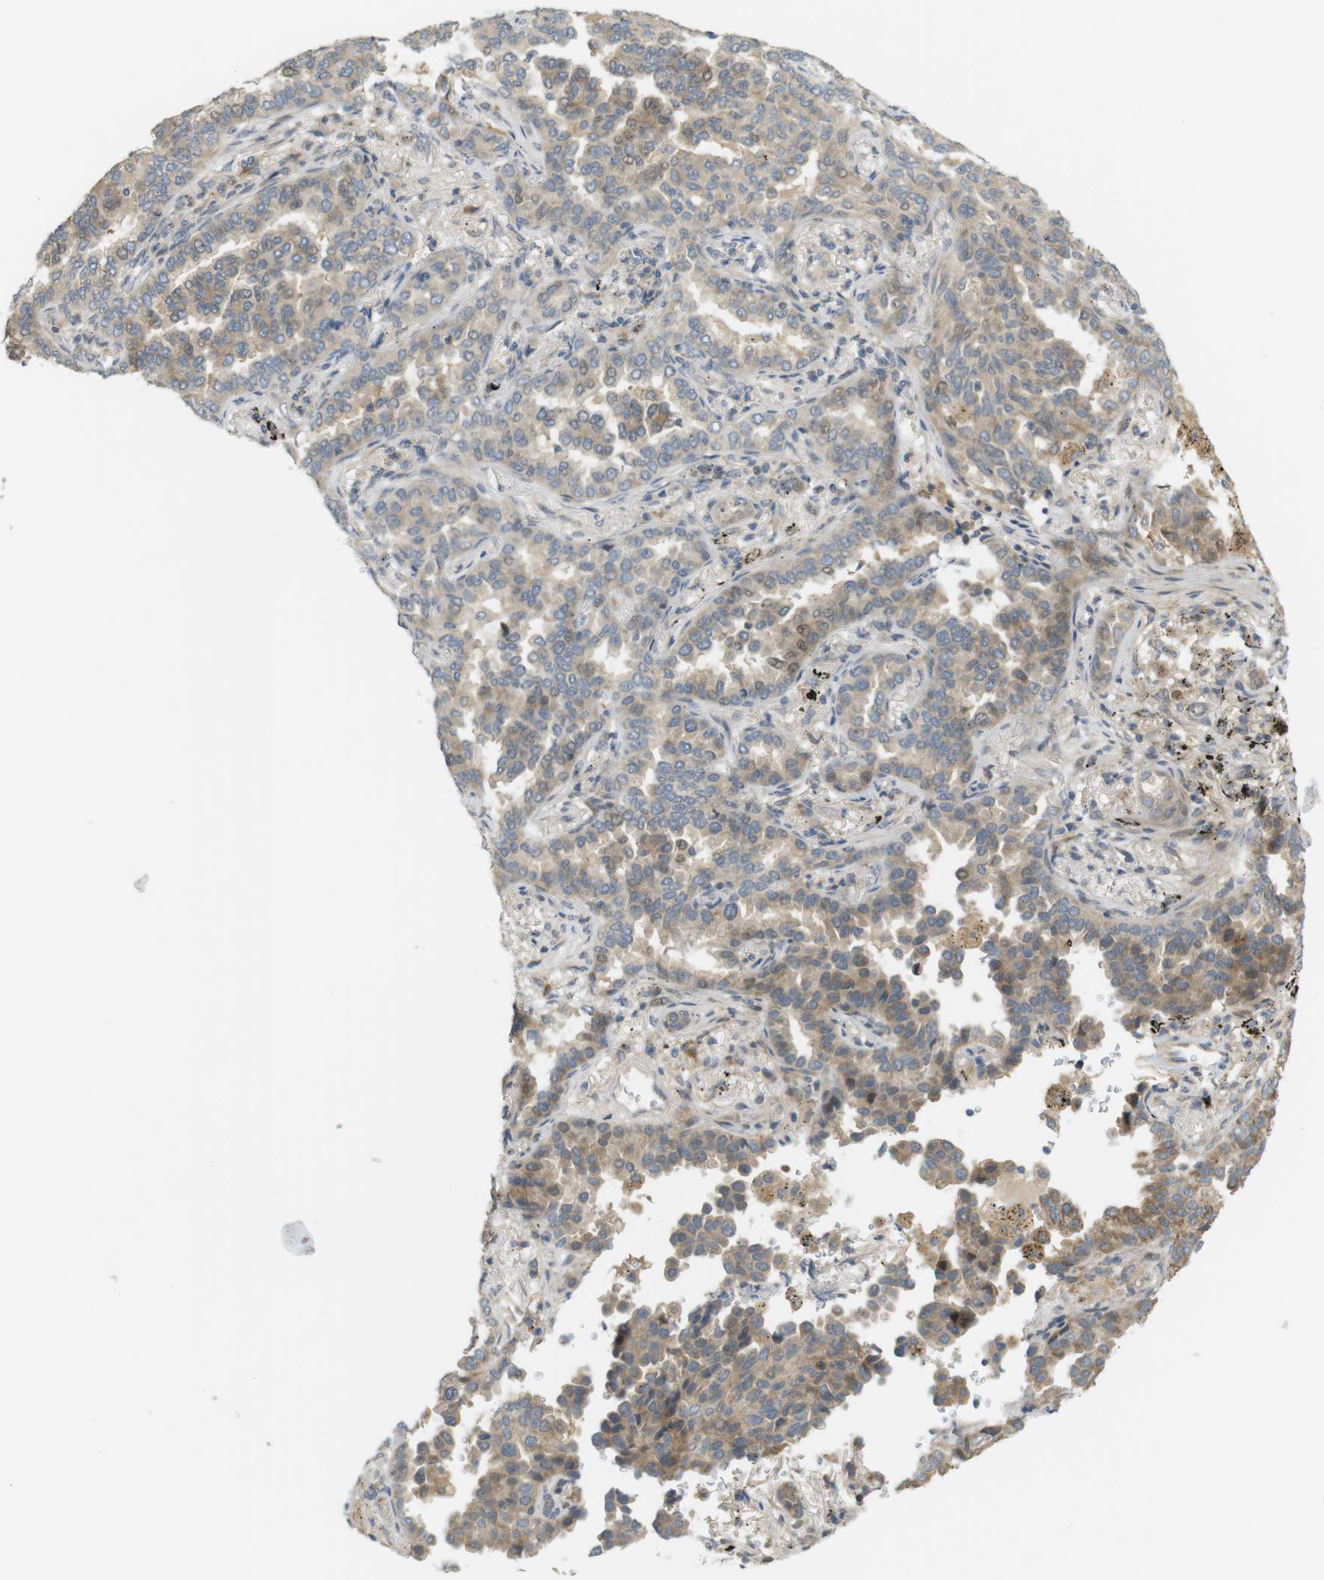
{"staining": {"intensity": "weak", "quantity": ">75%", "location": "cytoplasmic/membranous"}, "tissue": "lung cancer", "cell_type": "Tumor cells", "image_type": "cancer", "snomed": [{"axis": "morphology", "description": "Normal tissue, NOS"}, {"axis": "morphology", "description": "Adenocarcinoma, NOS"}, {"axis": "topography", "description": "Lung"}], "caption": "About >75% of tumor cells in human lung cancer display weak cytoplasmic/membranous protein positivity as visualized by brown immunohistochemical staining.", "gene": "CLRN3", "patient": {"sex": "male", "age": 59}}